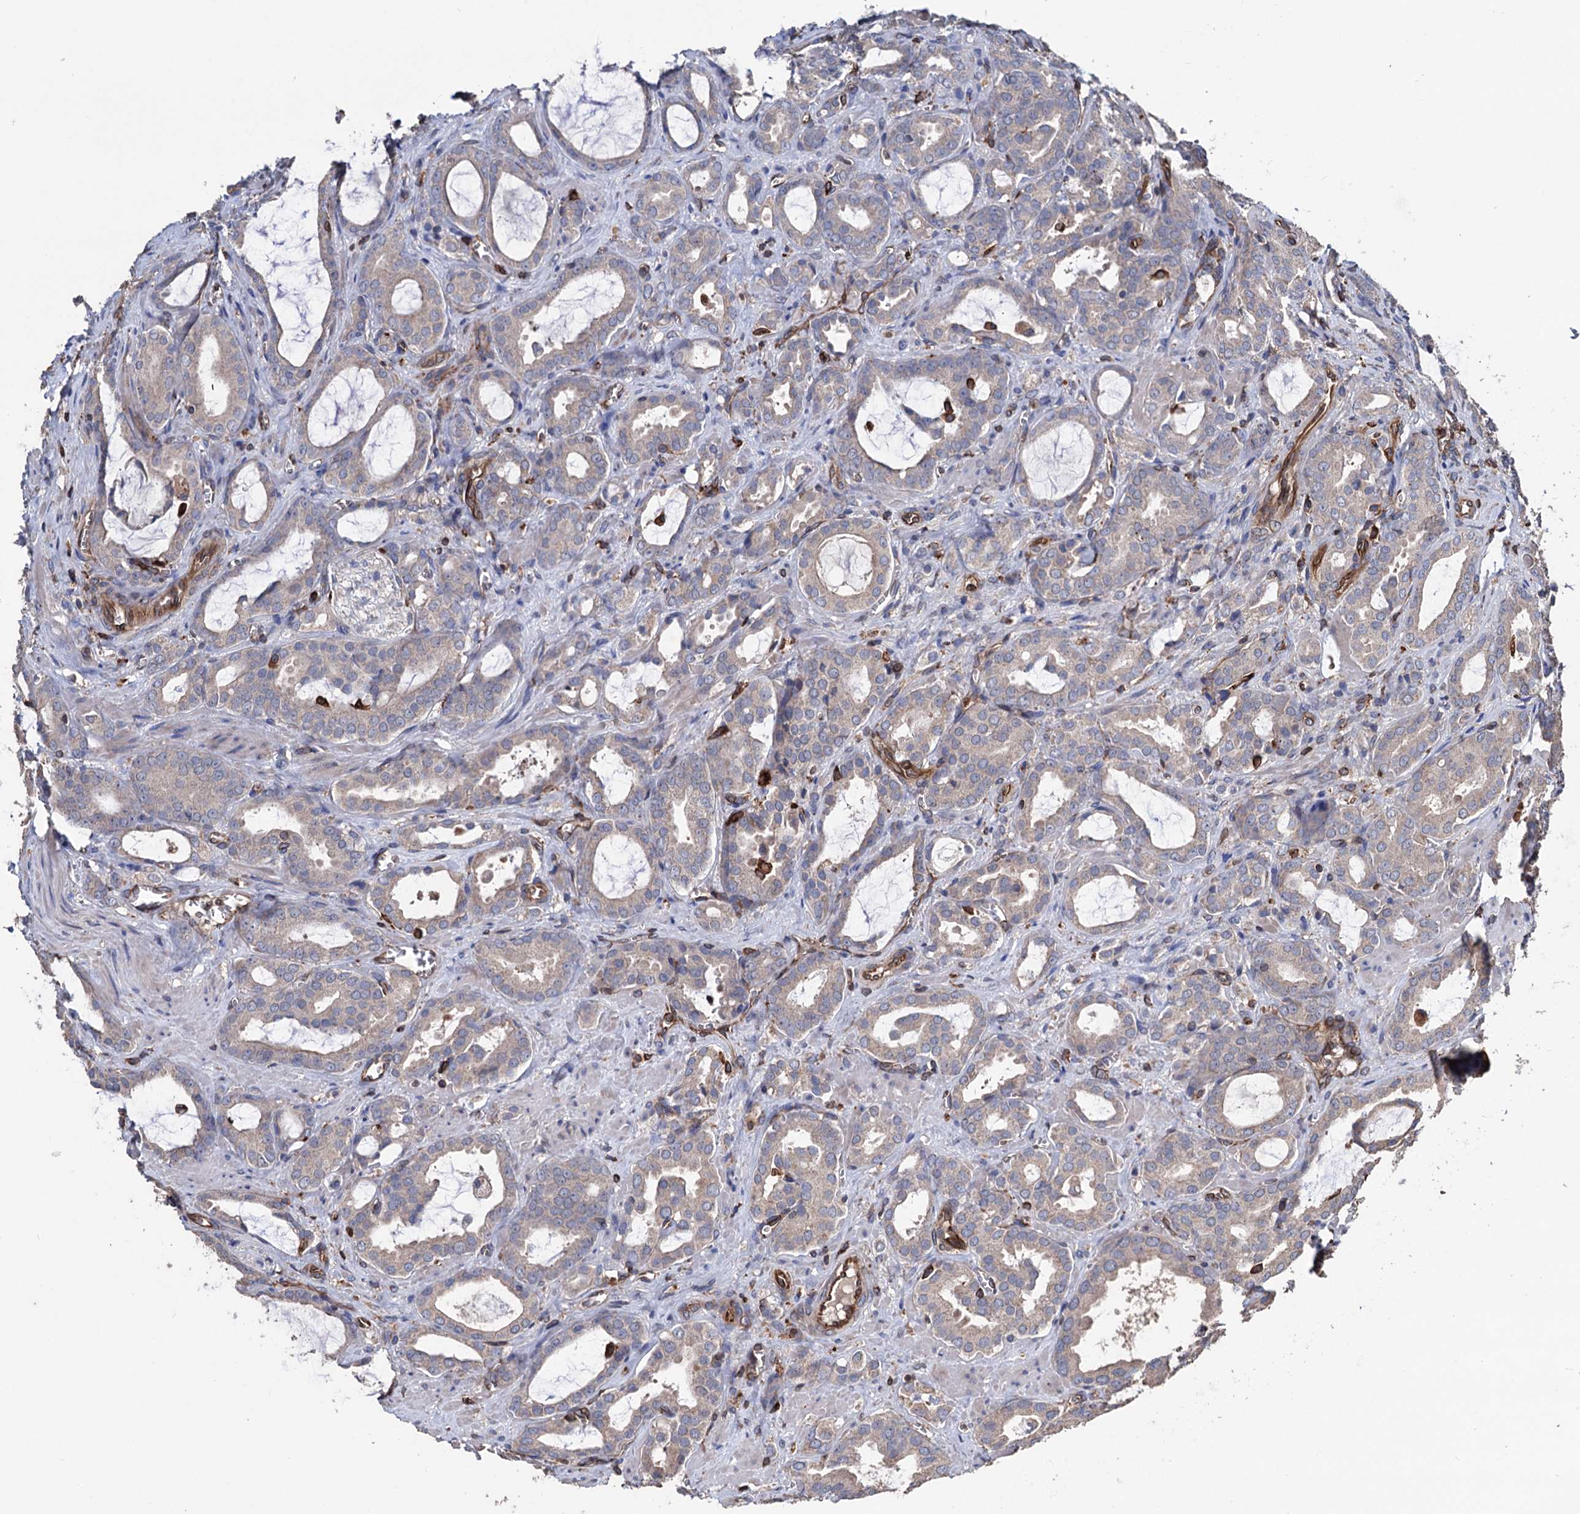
{"staining": {"intensity": "negative", "quantity": "none", "location": "none"}, "tissue": "prostate cancer", "cell_type": "Tumor cells", "image_type": "cancer", "snomed": [{"axis": "morphology", "description": "Adenocarcinoma, High grade"}, {"axis": "topography", "description": "Prostate"}], "caption": "An IHC micrograph of prostate cancer is shown. There is no staining in tumor cells of prostate cancer. (DAB (3,3'-diaminobenzidine) immunohistochemistry visualized using brightfield microscopy, high magnification).", "gene": "STING1", "patient": {"sex": "male", "age": 72}}